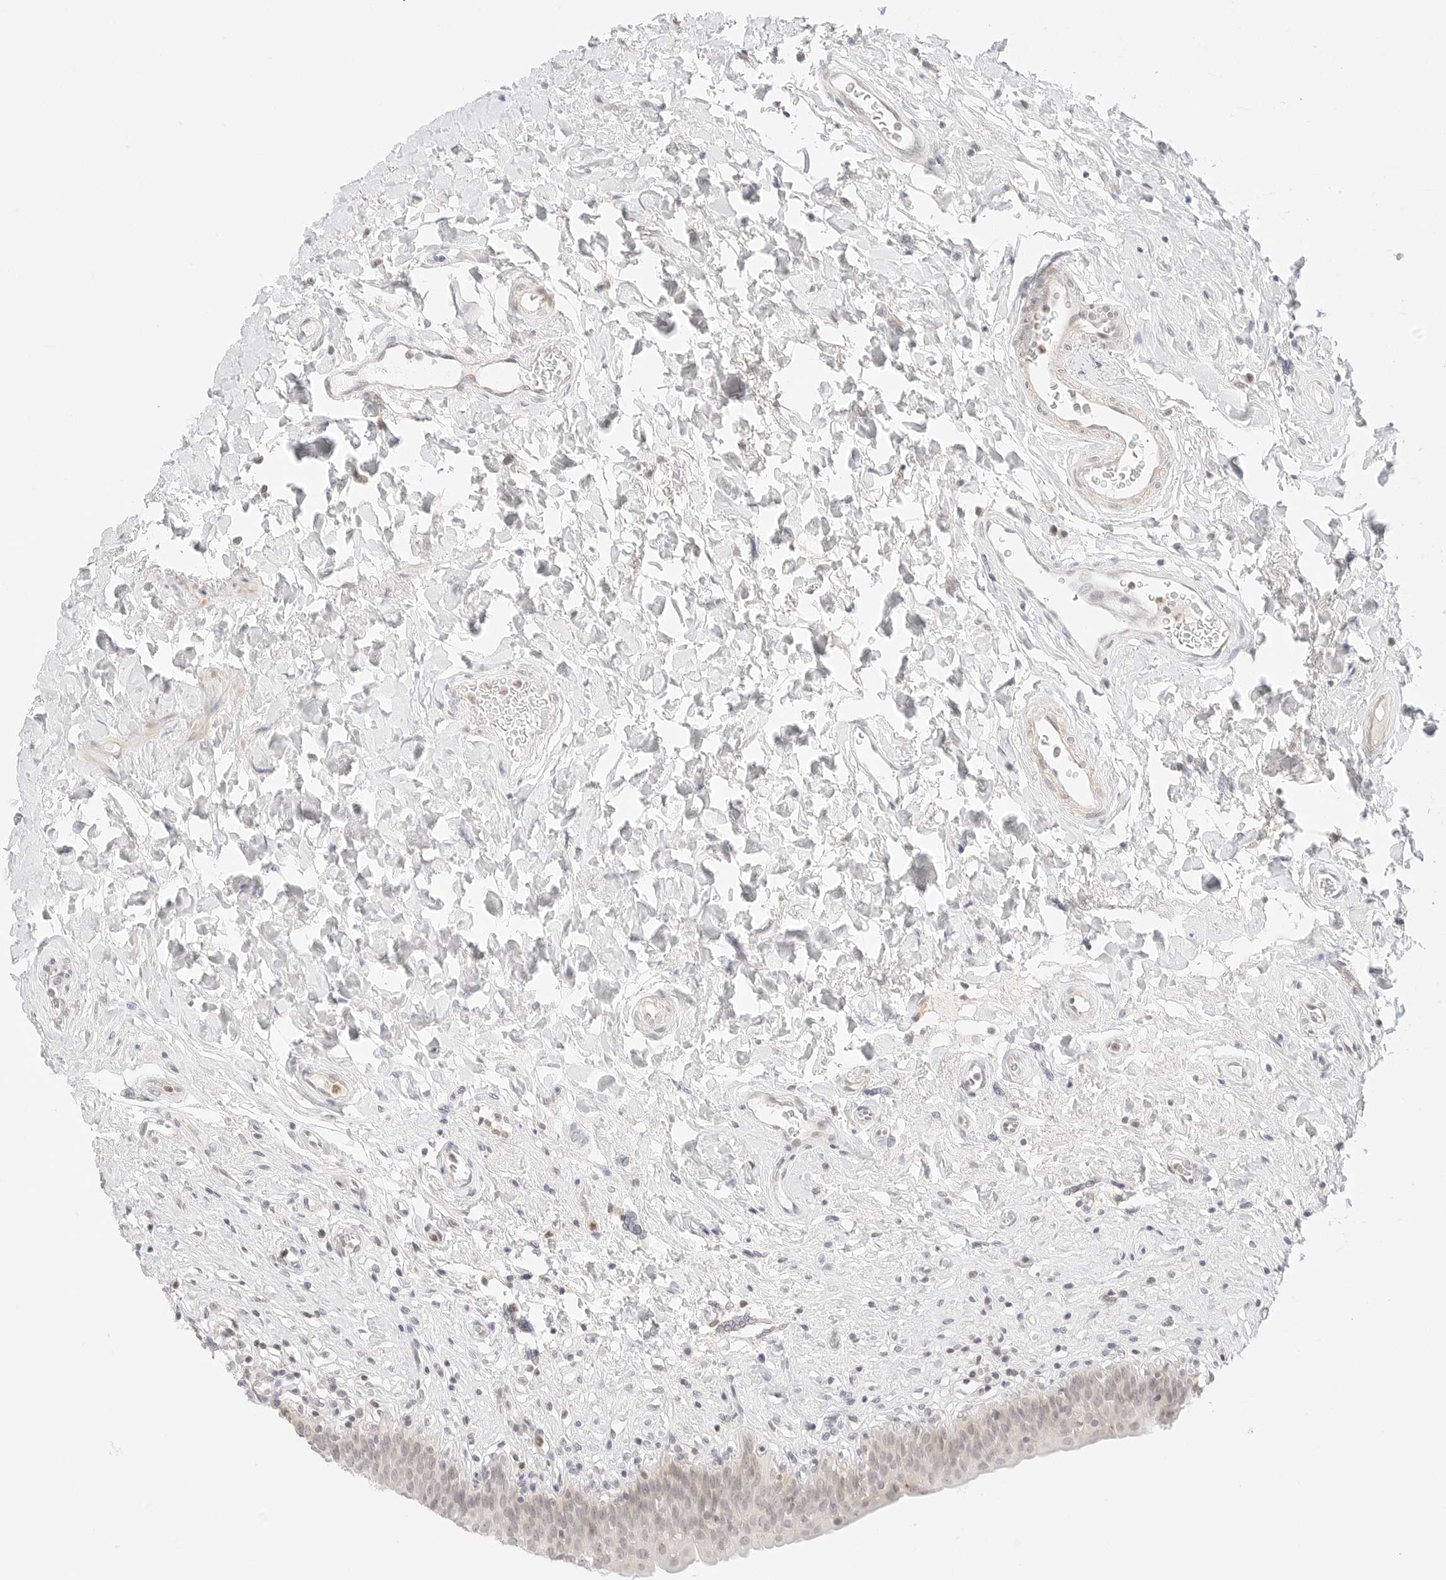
{"staining": {"intensity": "negative", "quantity": "none", "location": "none"}, "tissue": "urinary bladder", "cell_type": "Urothelial cells", "image_type": "normal", "snomed": [{"axis": "morphology", "description": "Normal tissue, NOS"}, {"axis": "topography", "description": "Urinary bladder"}], "caption": "Urinary bladder stained for a protein using immunohistochemistry (IHC) exhibits no positivity urothelial cells.", "gene": "GNAS", "patient": {"sex": "male", "age": 83}}